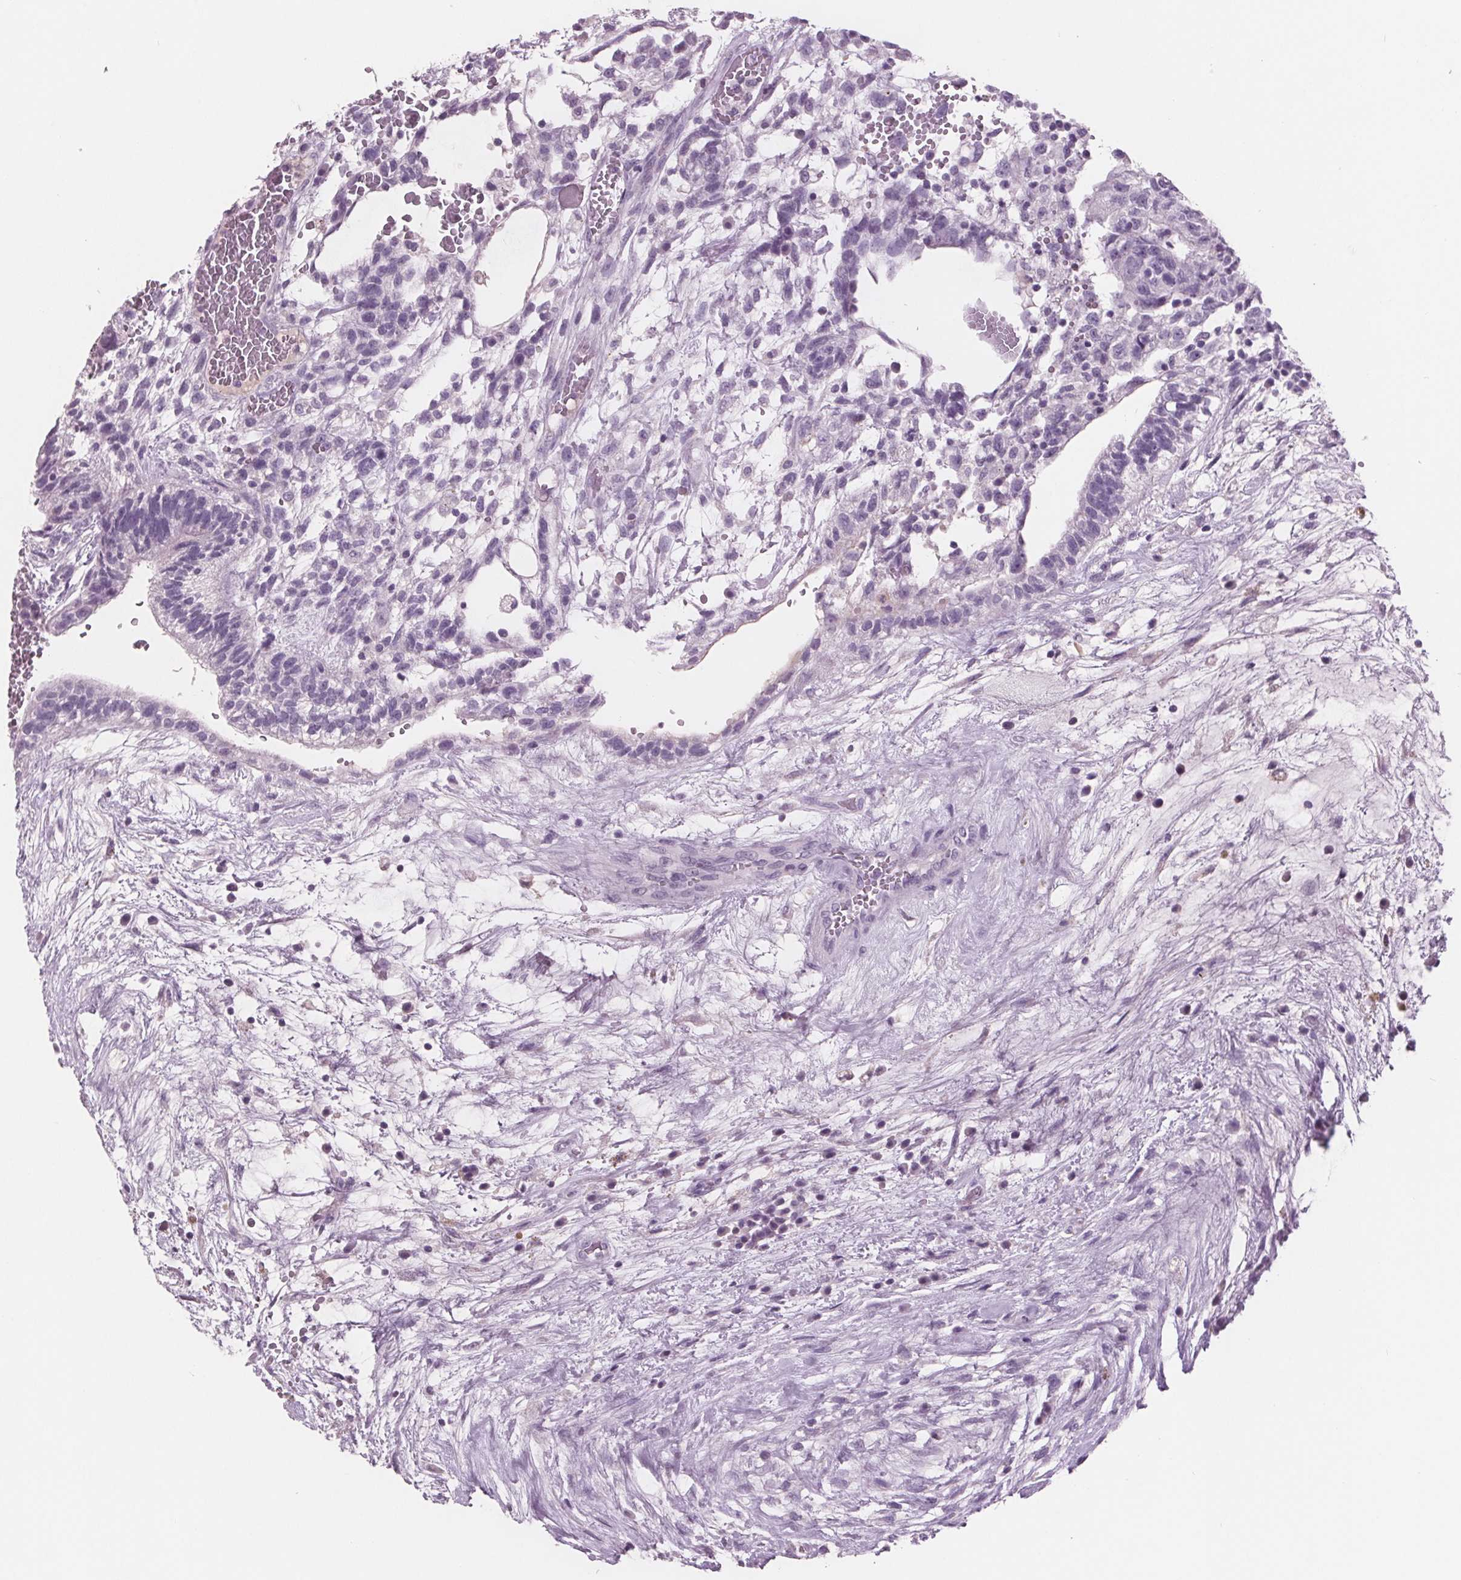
{"staining": {"intensity": "negative", "quantity": "none", "location": "none"}, "tissue": "testis cancer", "cell_type": "Tumor cells", "image_type": "cancer", "snomed": [{"axis": "morphology", "description": "Normal tissue, NOS"}, {"axis": "morphology", "description": "Carcinoma, Embryonal, NOS"}, {"axis": "topography", "description": "Testis"}], "caption": "The histopathology image reveals no significant positivity in tumor cells of testis cancer (embryonal carcinoma). (DAB (3,3'-diaminobenzidine) immunohistochemistry, high magnification).", "gene": "AMBP", "patient": {"sex": "male", "age": 32}}